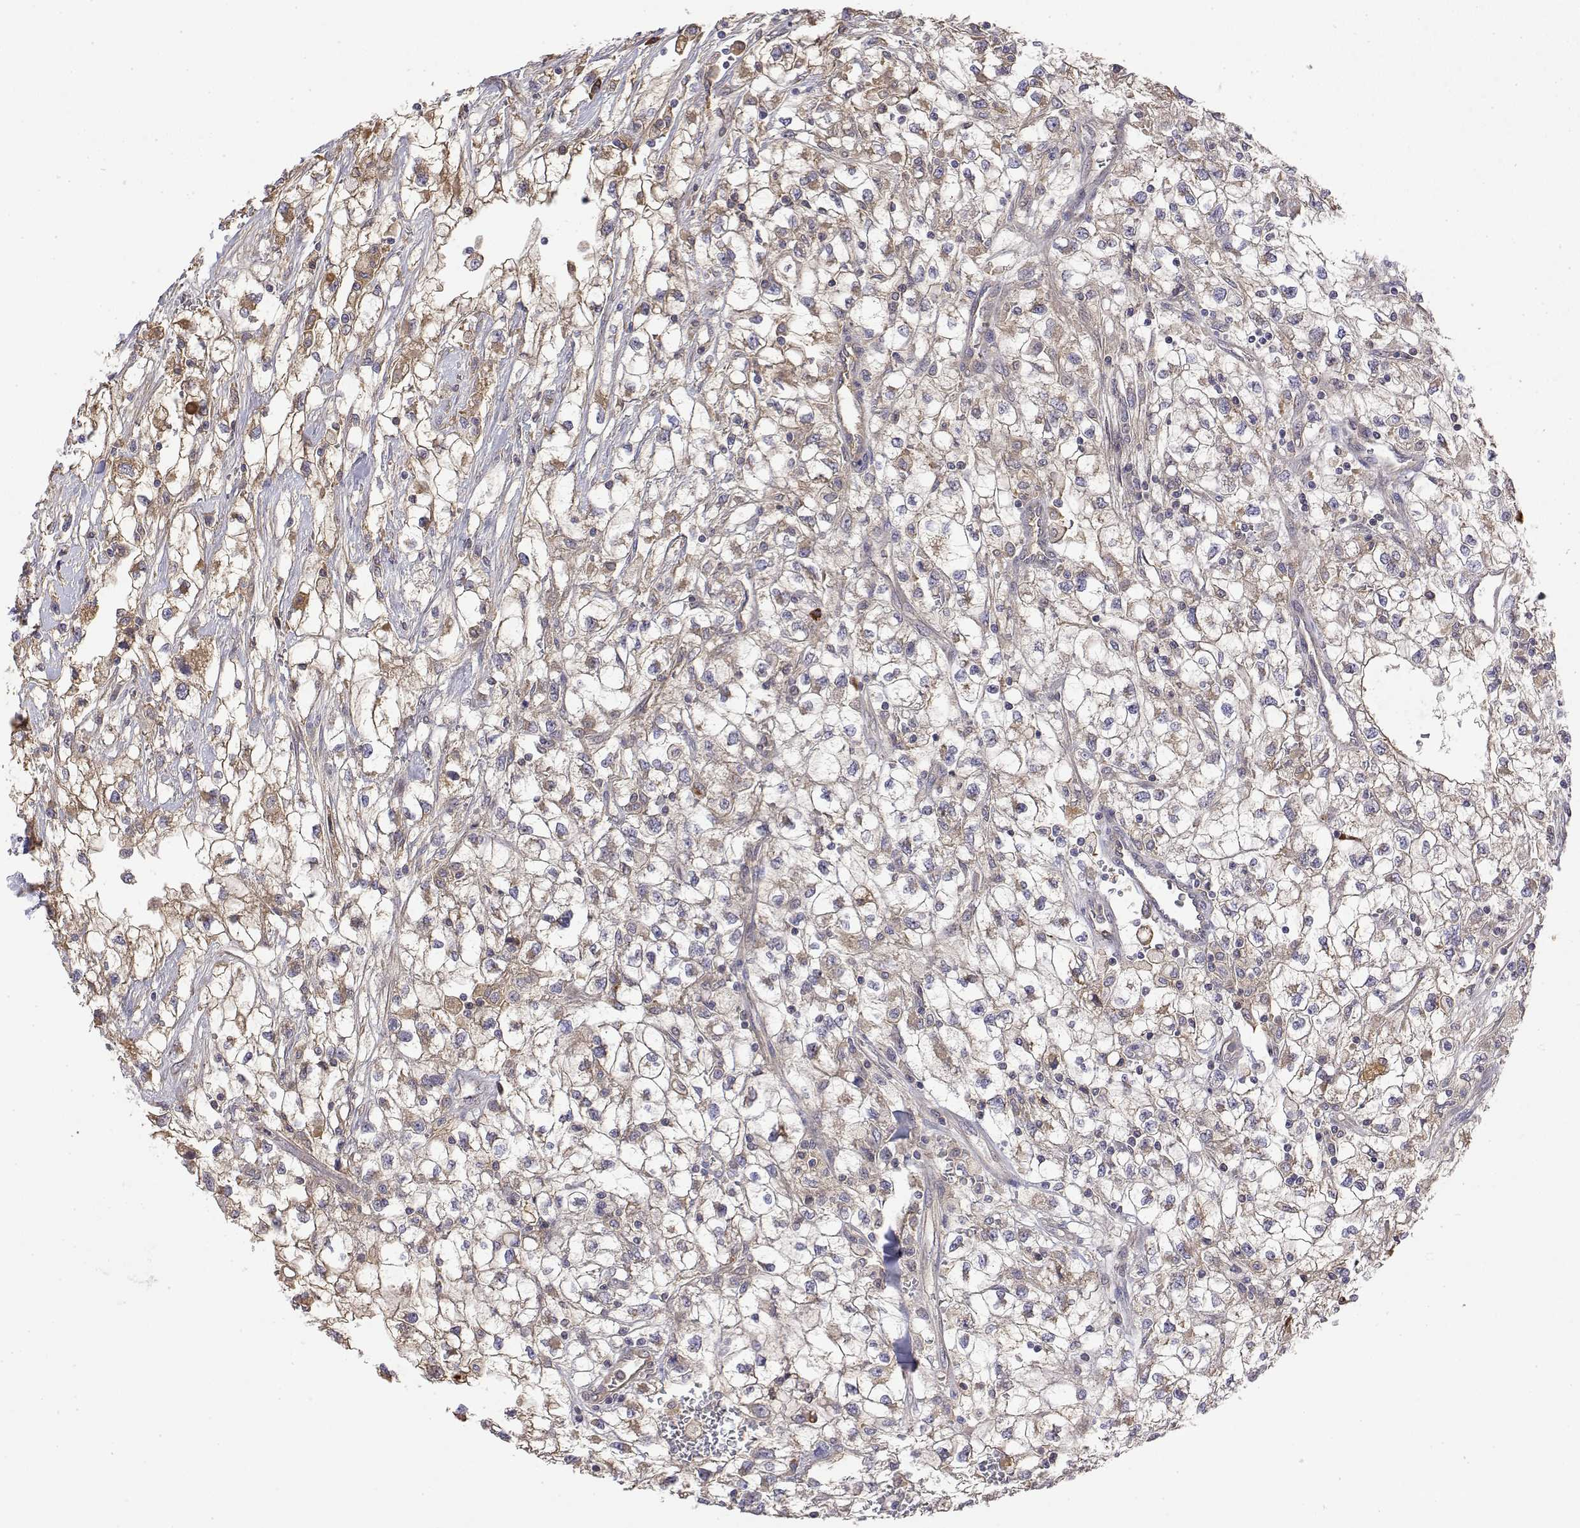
{"staining": {"intensity": "weak", "quantity": "25%-75%", "location": "cytoplasmic/membranous"}, "tissue": "renal cancer", "cell_type": "Tumor cells", "image_type": "cancer", "snomed": [{"axis": "morphology", "description": "Adenocarcinoma, NOS"}, {"axis": "topography", "description": "Kidney"}], "caption": "Tumor cells demonstrate low levels of weak cytoplasmic/membranous positivity in about 25%-75% of cells in renal adenocarcinoma.", "gene": "IGFBP4", "patient": {"sex": "male", "age": 59}}